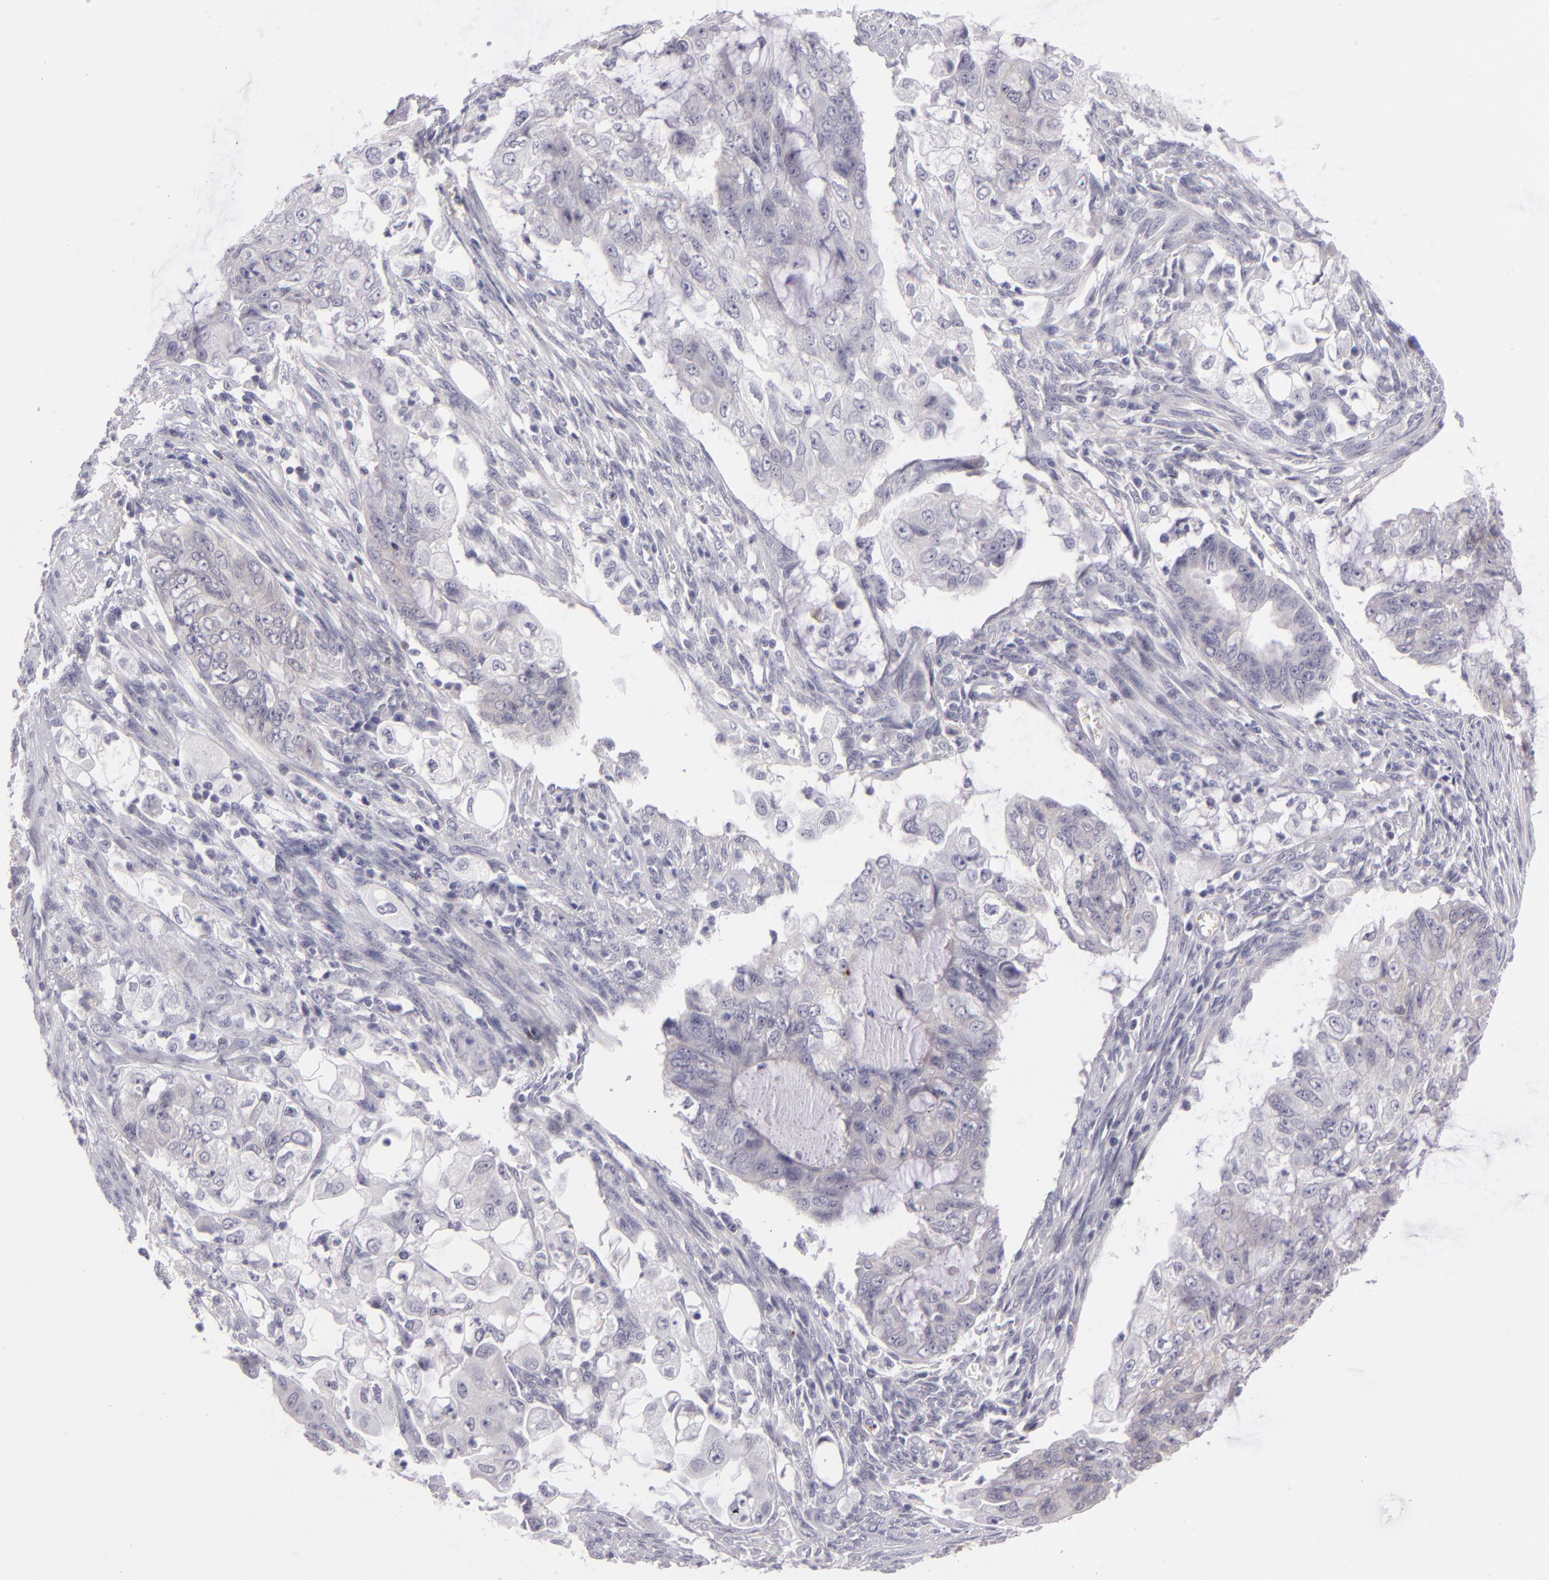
{"staining": {"intensity": "negative", "quantity": "none", "location": "none"}, "tissue": "endometrial cancer", "cell_type": "Tumor cells", "image_type": "cancer", "snomed": [{"axis": "morphology", "description": "Adenocarcinoma, NOS"}, {"axis": "topography", "description": "Endometrium"}], "caption": "Image shows no protein positivity in tumor cells of endometrial cancer tissue.", "gene": "CTNNB1", "patient": {"sex": "female", "age": 75}}